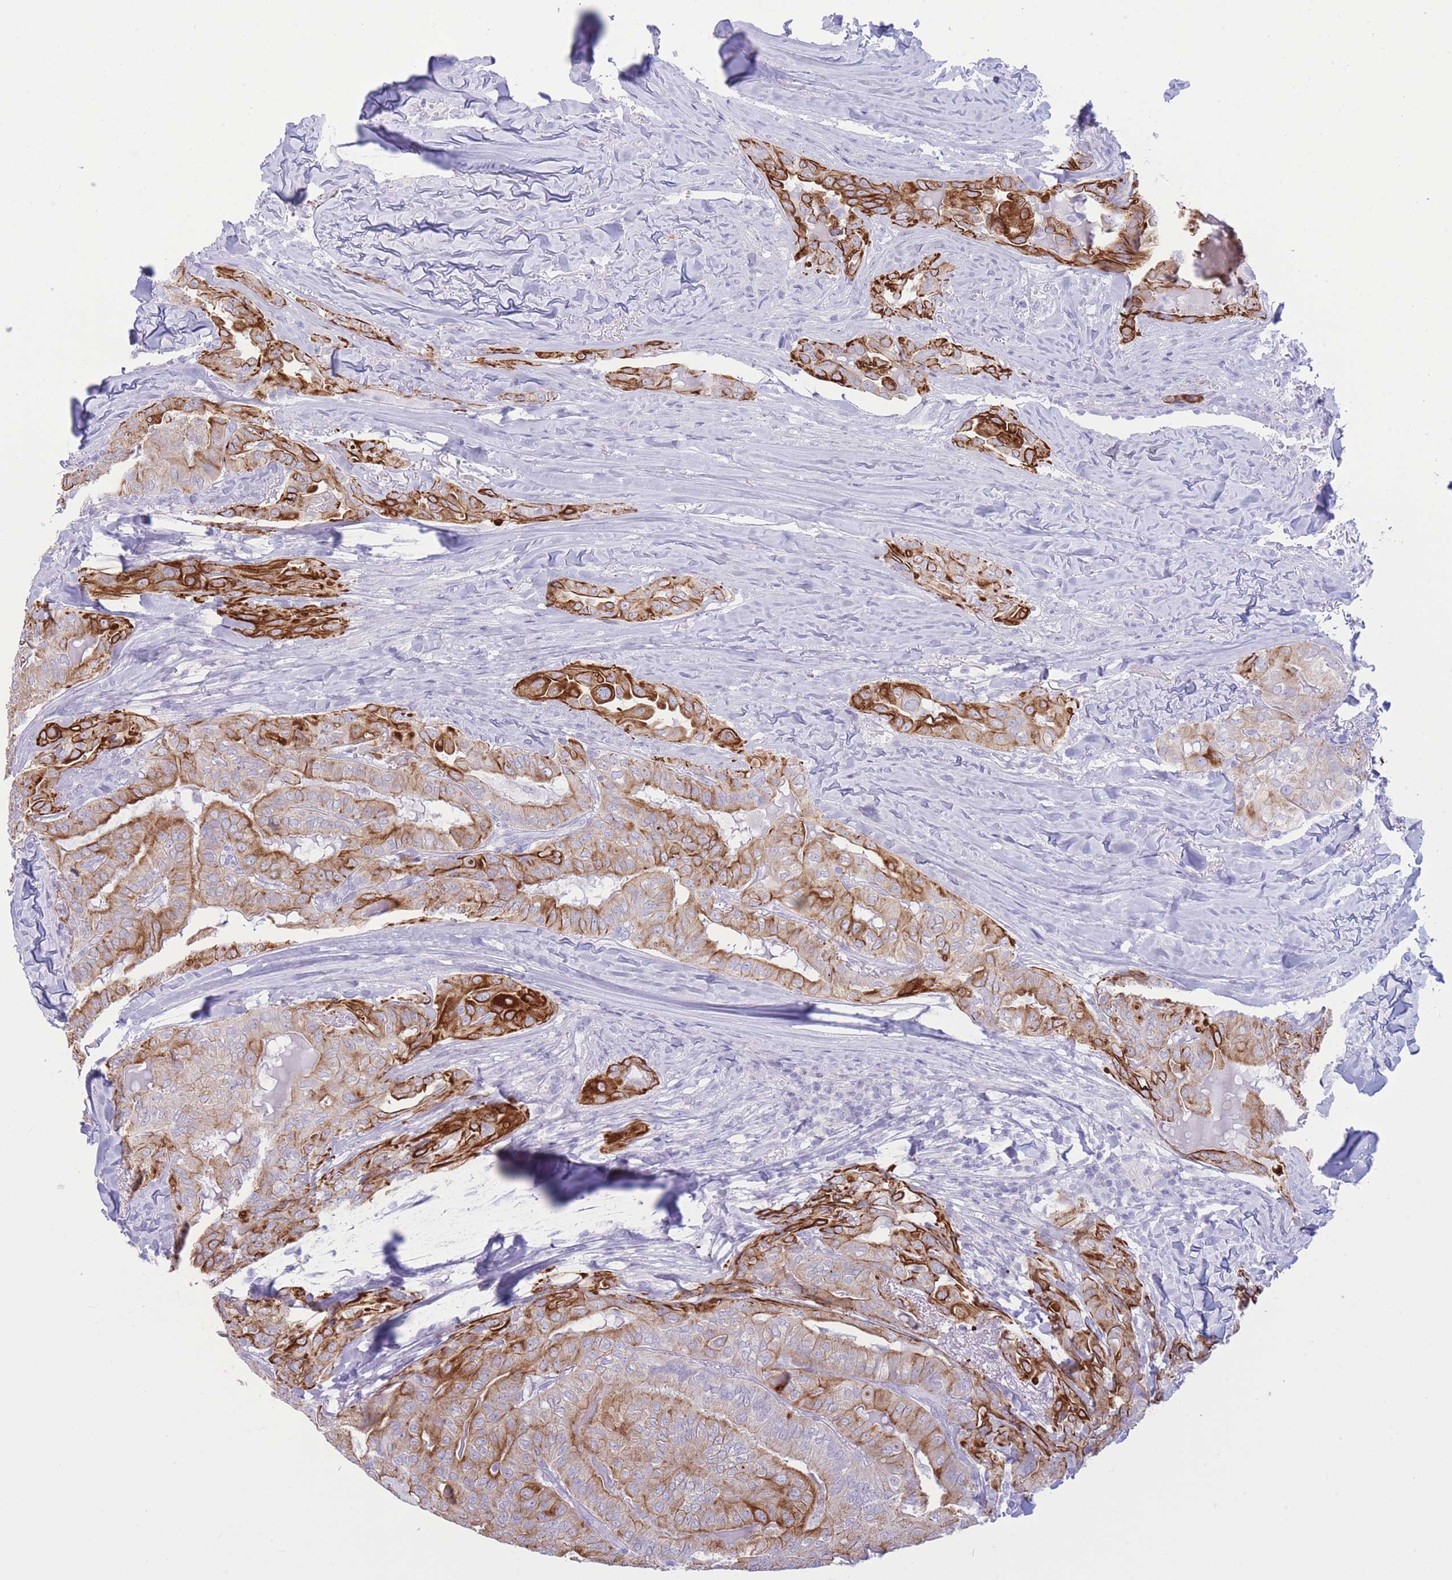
{"staining": {"intensity": "strong", "quantity": "25%-75%", "location": "cytoplasmic/membranous"}, "tissue": "thyroid cancer", "cell_type": "Tumor cells", "image_type": "cancer", "snomed": [{"axis": "morphology", "description": "Papillary adenocarcinoma, NOS"}, {"axis": "topography", "description": "Thyroid gland"}], "caption": "Immunohistochemistry (IHC) of human thyroid cancer (papillary adenocarcinoma) reveals high levels of strong cytoplasmic/membranous positivity in about 25%-75% of tumor cells.", "gene": "VWA8", "patient": {"sex": "female", "age": 68}}